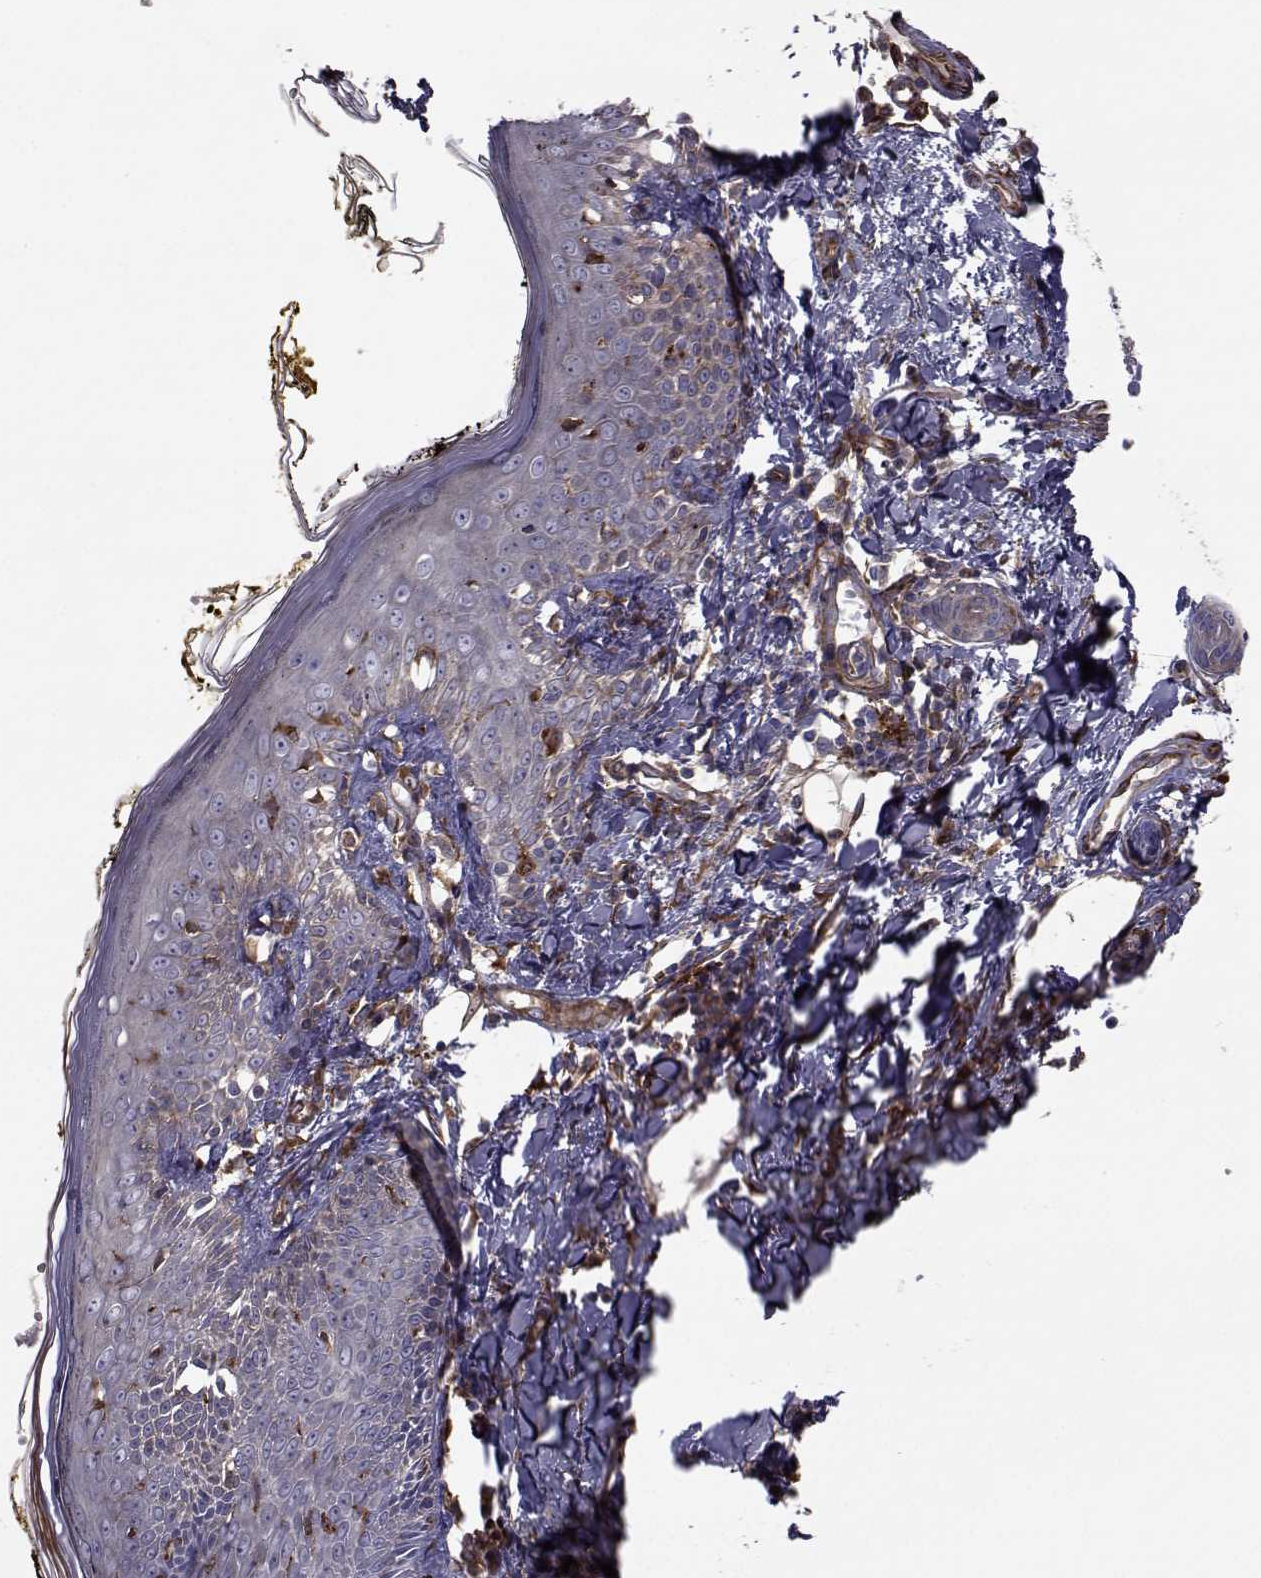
{"staining": {"intensity": "strong", "quantity": ">75%", "location": "cytoplasmic/membranous"}, "tissue": "skin", "cell_type": "Fibroblasts", "image_type": "normal", "snomed": [{"axis": "morphology", "description": "Normal tissue, NOS"}, {"axis": "topography", "description": "Skin"}], "caption": "Fibroblasts display high levels of strong cytoplasmic/membranous staining in about >75% of cells in benign skin.", "gene": "TRIP10", "patient": {"sex": "male", "age": 76}}